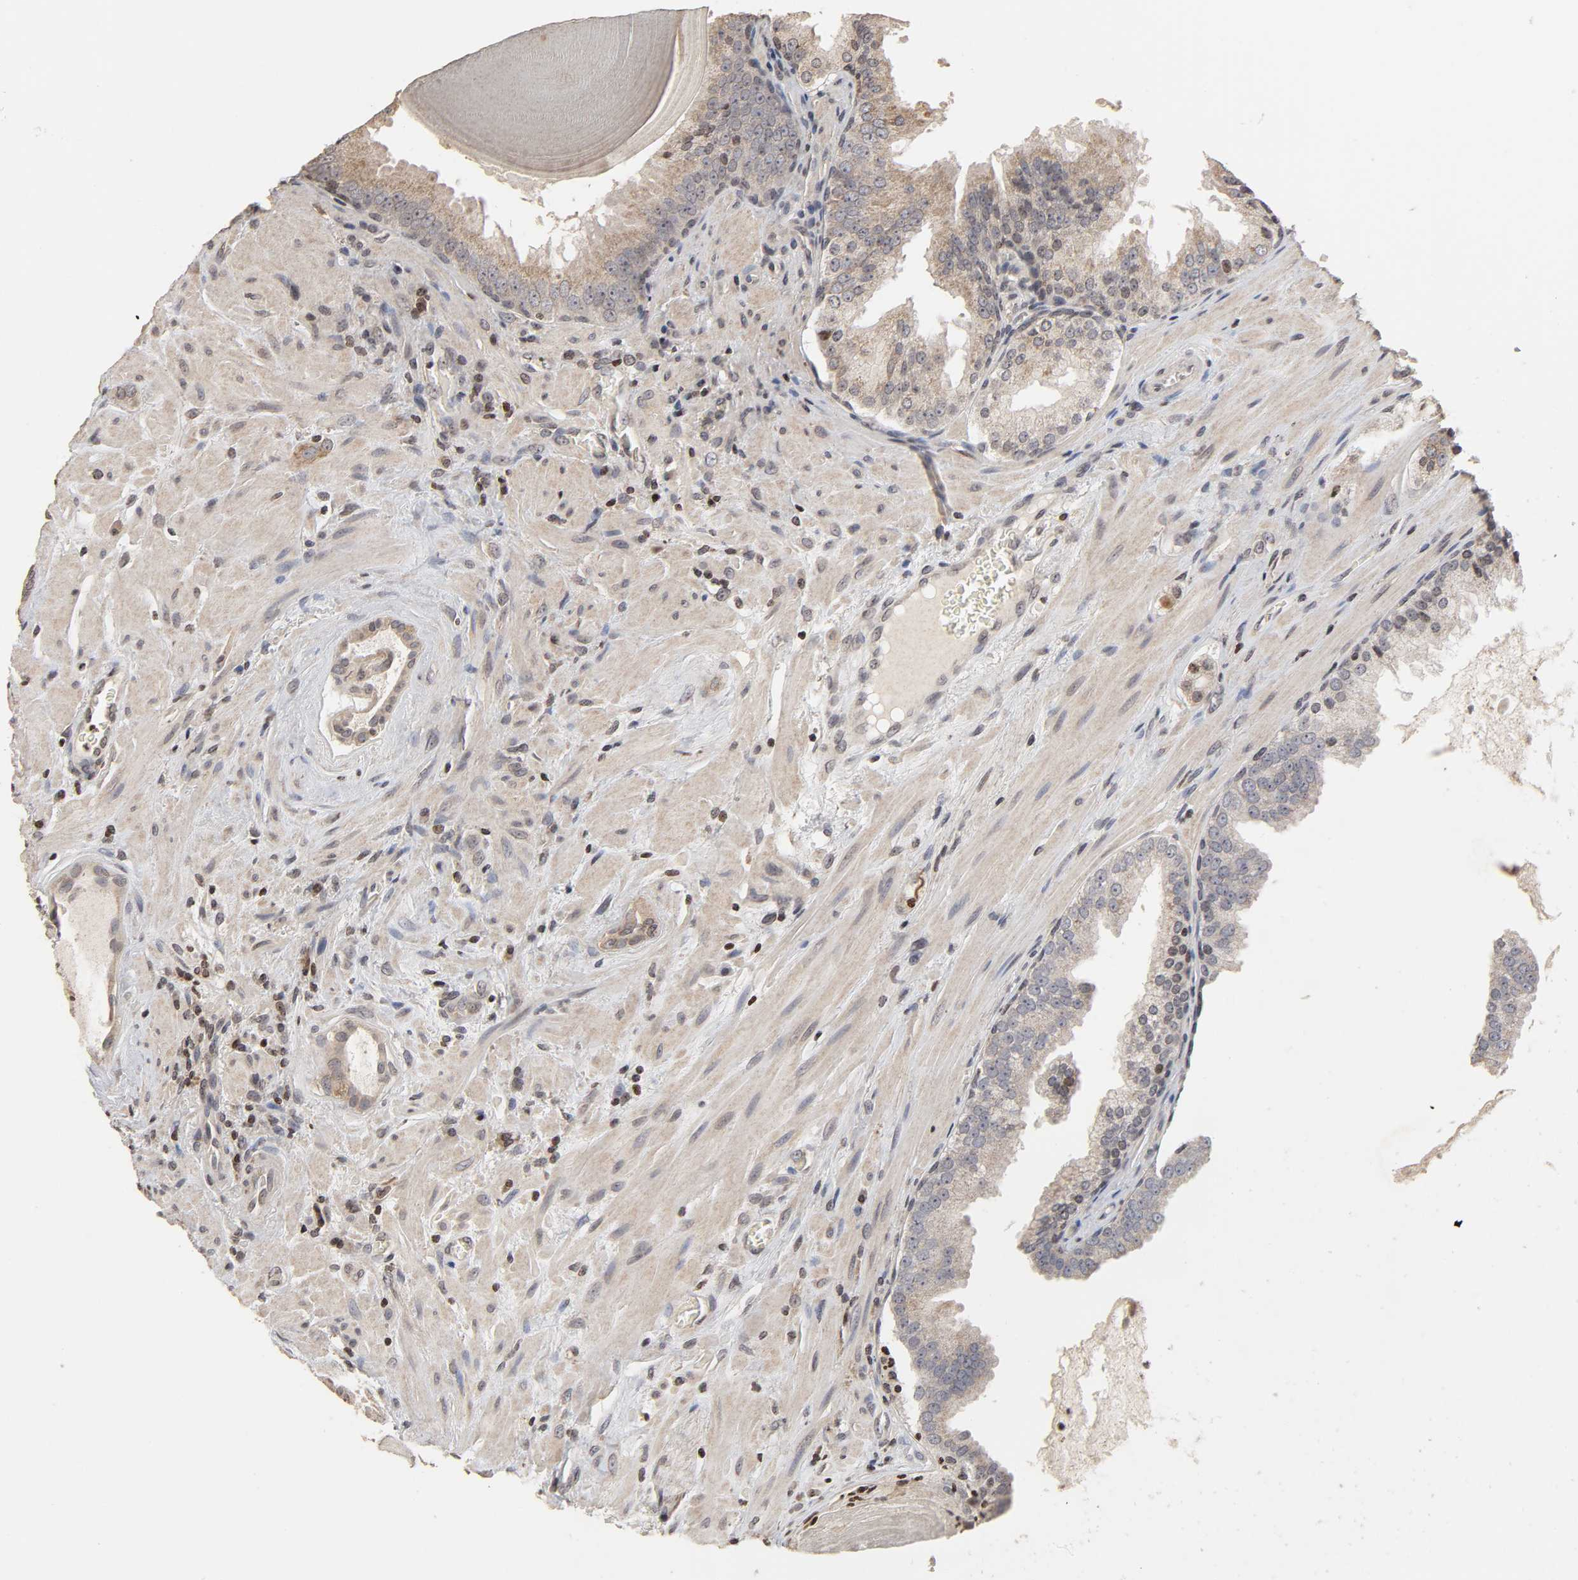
{"staining": {"intensity": "weak", "quantity": "25%-75%", "location": "cytoplasmic/membranous"}, "tissue": "prostate cancer", "cell_type": "Tumor cells", "image_type": "cancer", "snomed": [{"axis": "morphology", "description": "Adenocarcinoma, High grade"}, {"axis": "topography", "description": "Prostate"}], "caption": "An immunohistochemistry photomicrograph of neoplastic tissue is shown. Protein staining in brown shows weak cytoplasmic/membranous positivity in prostate cancer within tumor cells.", "gene": "ZNF473", "patient": {"sex": "male", "age": 68}}